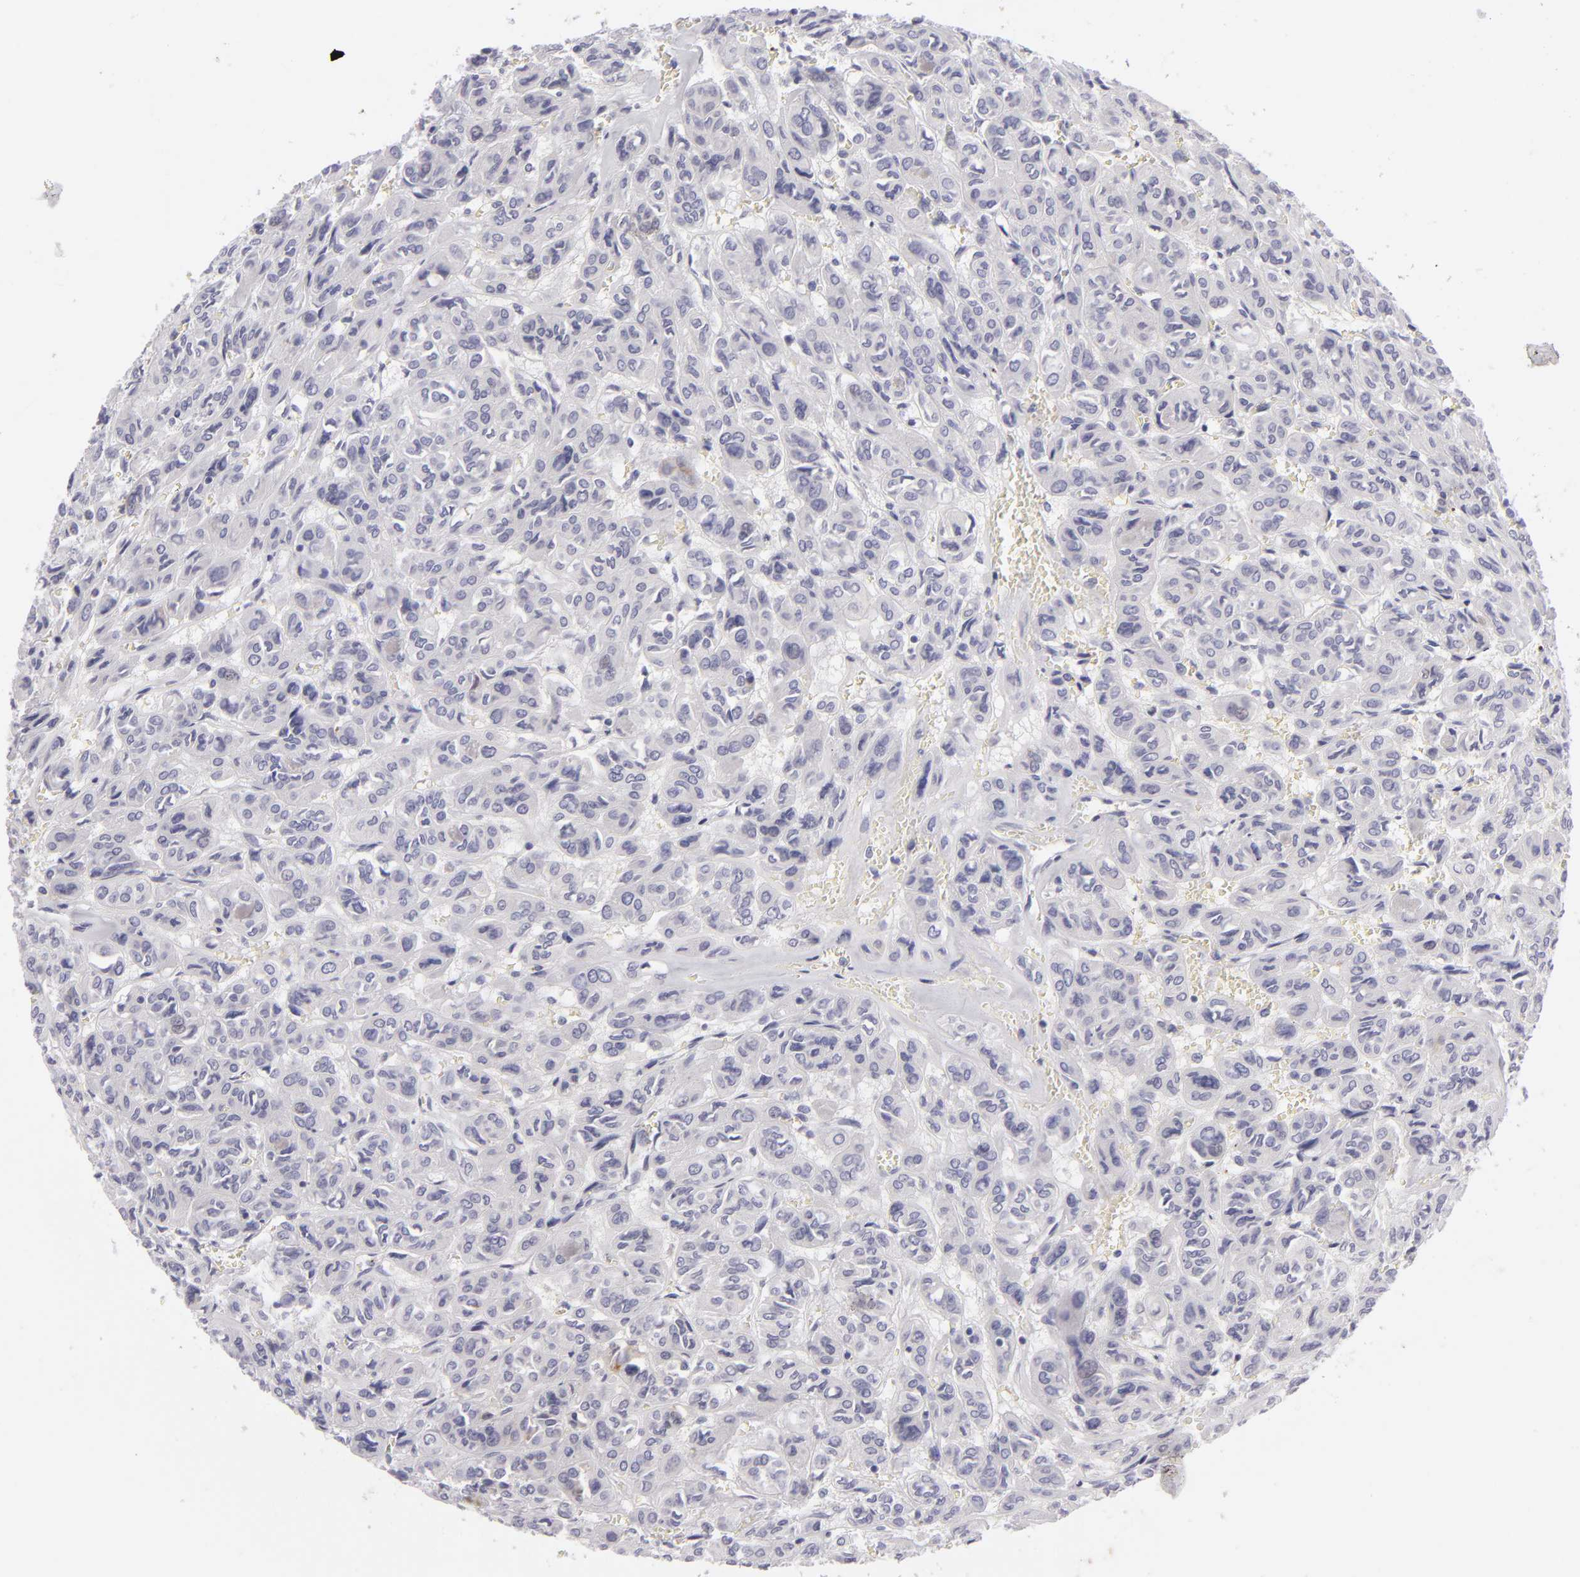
{"staining": {"intensity": "negative", "quantity": "none", "location": "none"}, "tissue": "thyroid cancer", "cell_type": "Tumor cells", "image_type": "cancer", "snomed": [{"axis": "morphology", "description": "Follicular adenoma carcinoma, NOS"}, {"axis": "topography", "description": "Thyroid gland"}], "caption": "This histopathology image is of thyroid cancer stained with immunohistochemistry (IHC) to label a protein in brown with the nuclei are counter-stained blue. There is no expression in tumor cells.", "gene": "TNNC1", "patient": {"sex": "female", "age": 71}}